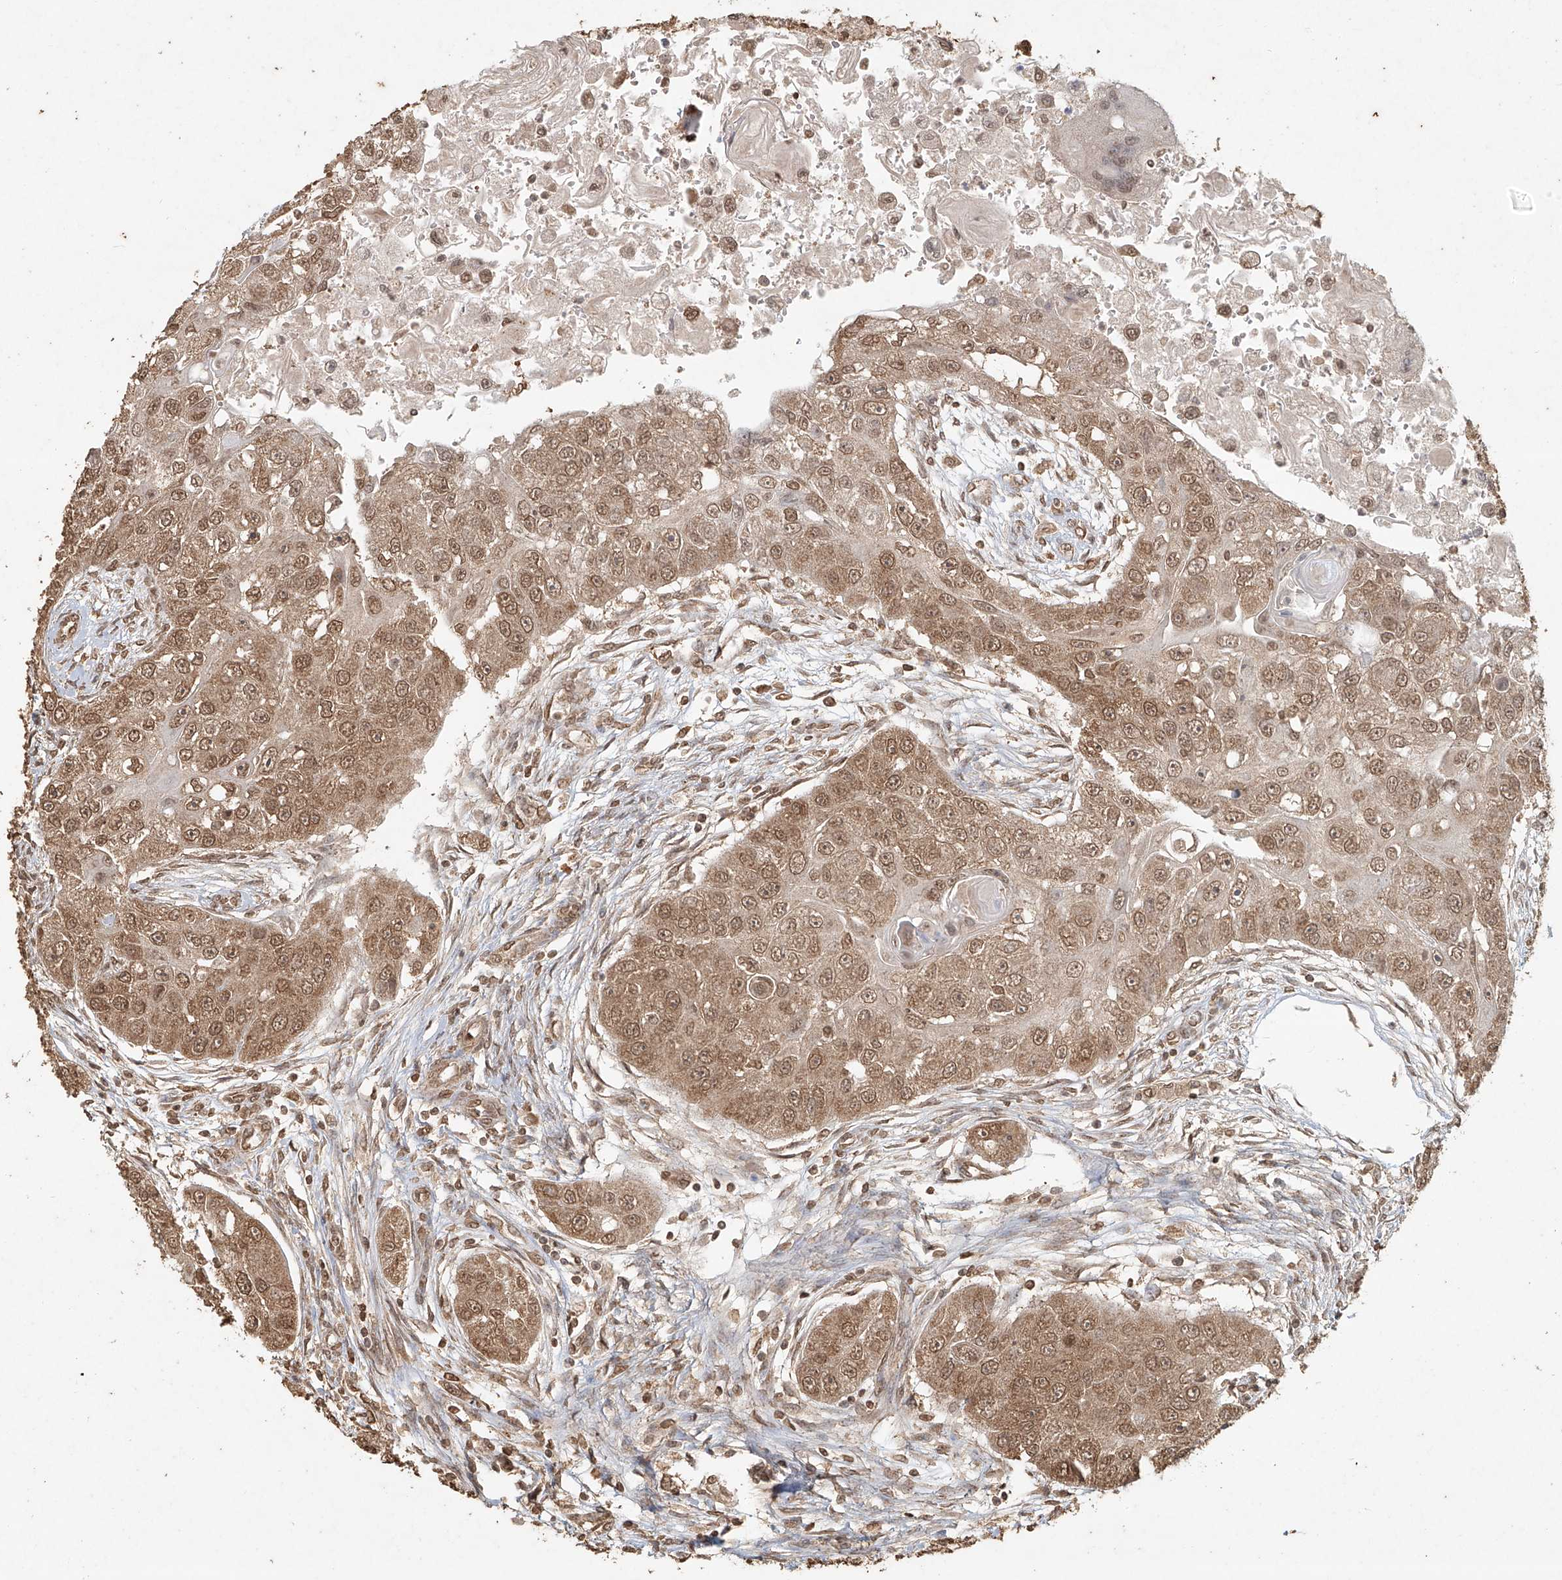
{"staining": {"intensity": "moderate", "quantity": ">75%", "location": "cytoplasmic/membranous,nuclear"}, "tissue": "head and neck cancer", "cell_type": "Tumor cells", "image_type": "cancer", "snomed": [{"axis": "morphology", "description": "Normal tissue, NOS"}, {"axis": "morphology", "description": "Squamous cell carcinoma, NOS"}, {"axis": "topography", "description": "Skeletal muscle"}, {"axis": "topography", "description": "Head-Neck"}], "caption": "This micrograph demonstrates head and neck cancer (squamous cell carcinoma) stained with immunohistochemistry (IHC) to label a protein in brown. The cytoplasmic/membranous and nuclear of tumor cells show moderate positivity for the protein. Nuclei are counter-stained blue.", "gene": "TIGAR", "patient": {"sex": "male", "age": 51}}